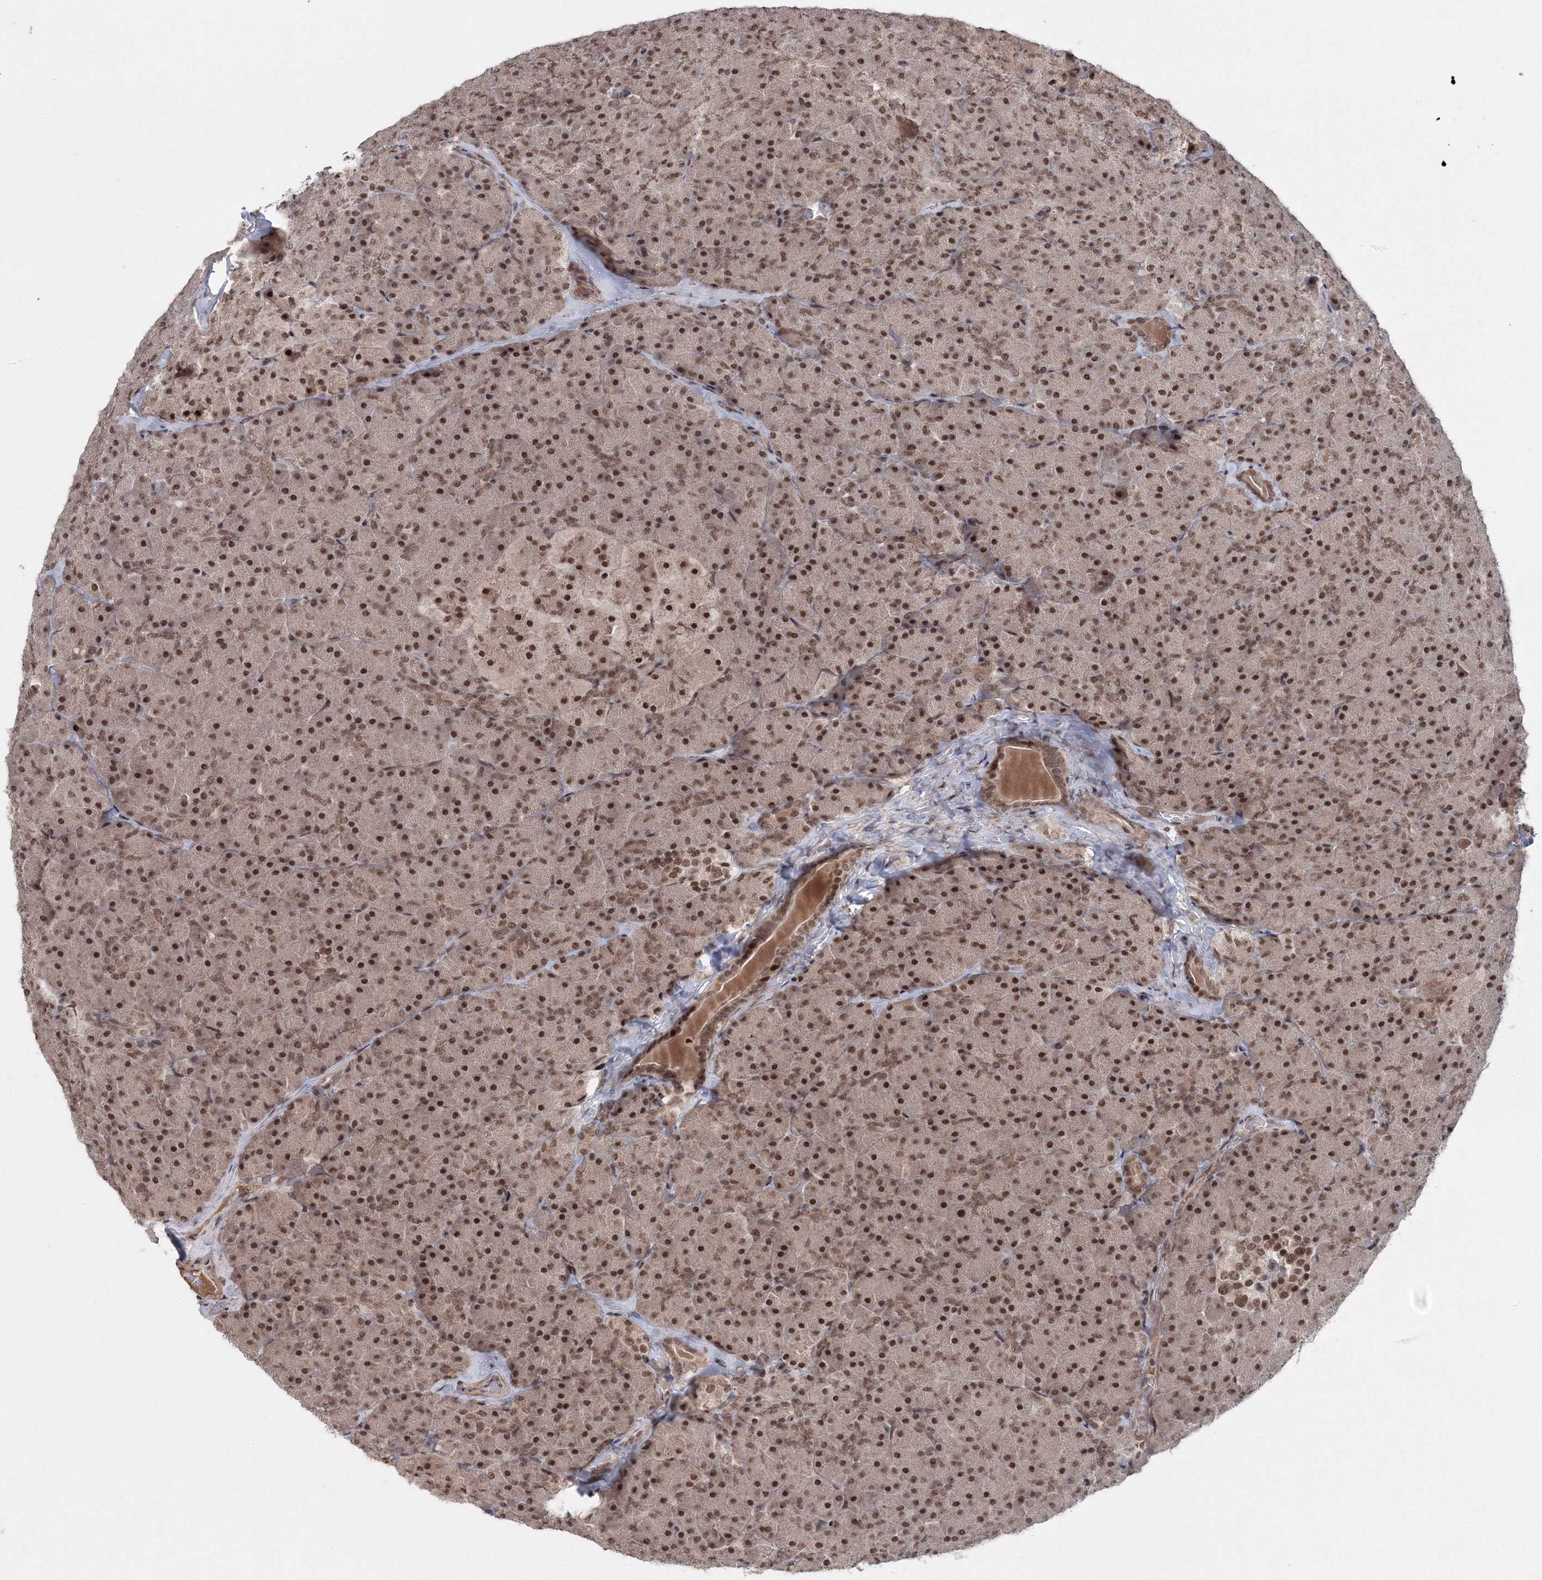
{"staining": {"intensity": "moderate", "quantity": ">75%", "location": "cytoplasmic/membranous,nuclear"}, "tissue": "pancreas", "cell_type": "Exocrine glandular cells", "image_type": "normal", "snomed": [{"axis": "morphology", "description": "Normal tissue, NOS"}, {"axis": "topography", "description": "Pancreas"}], "caption": "The immunohistochemical stain labels moderate cytoplasmic/membranous,nuclear expression in exocrine glandular cells of normal pancreas.", "gene": "NOA1", "patient": {"sex": "male", "age": 36}}